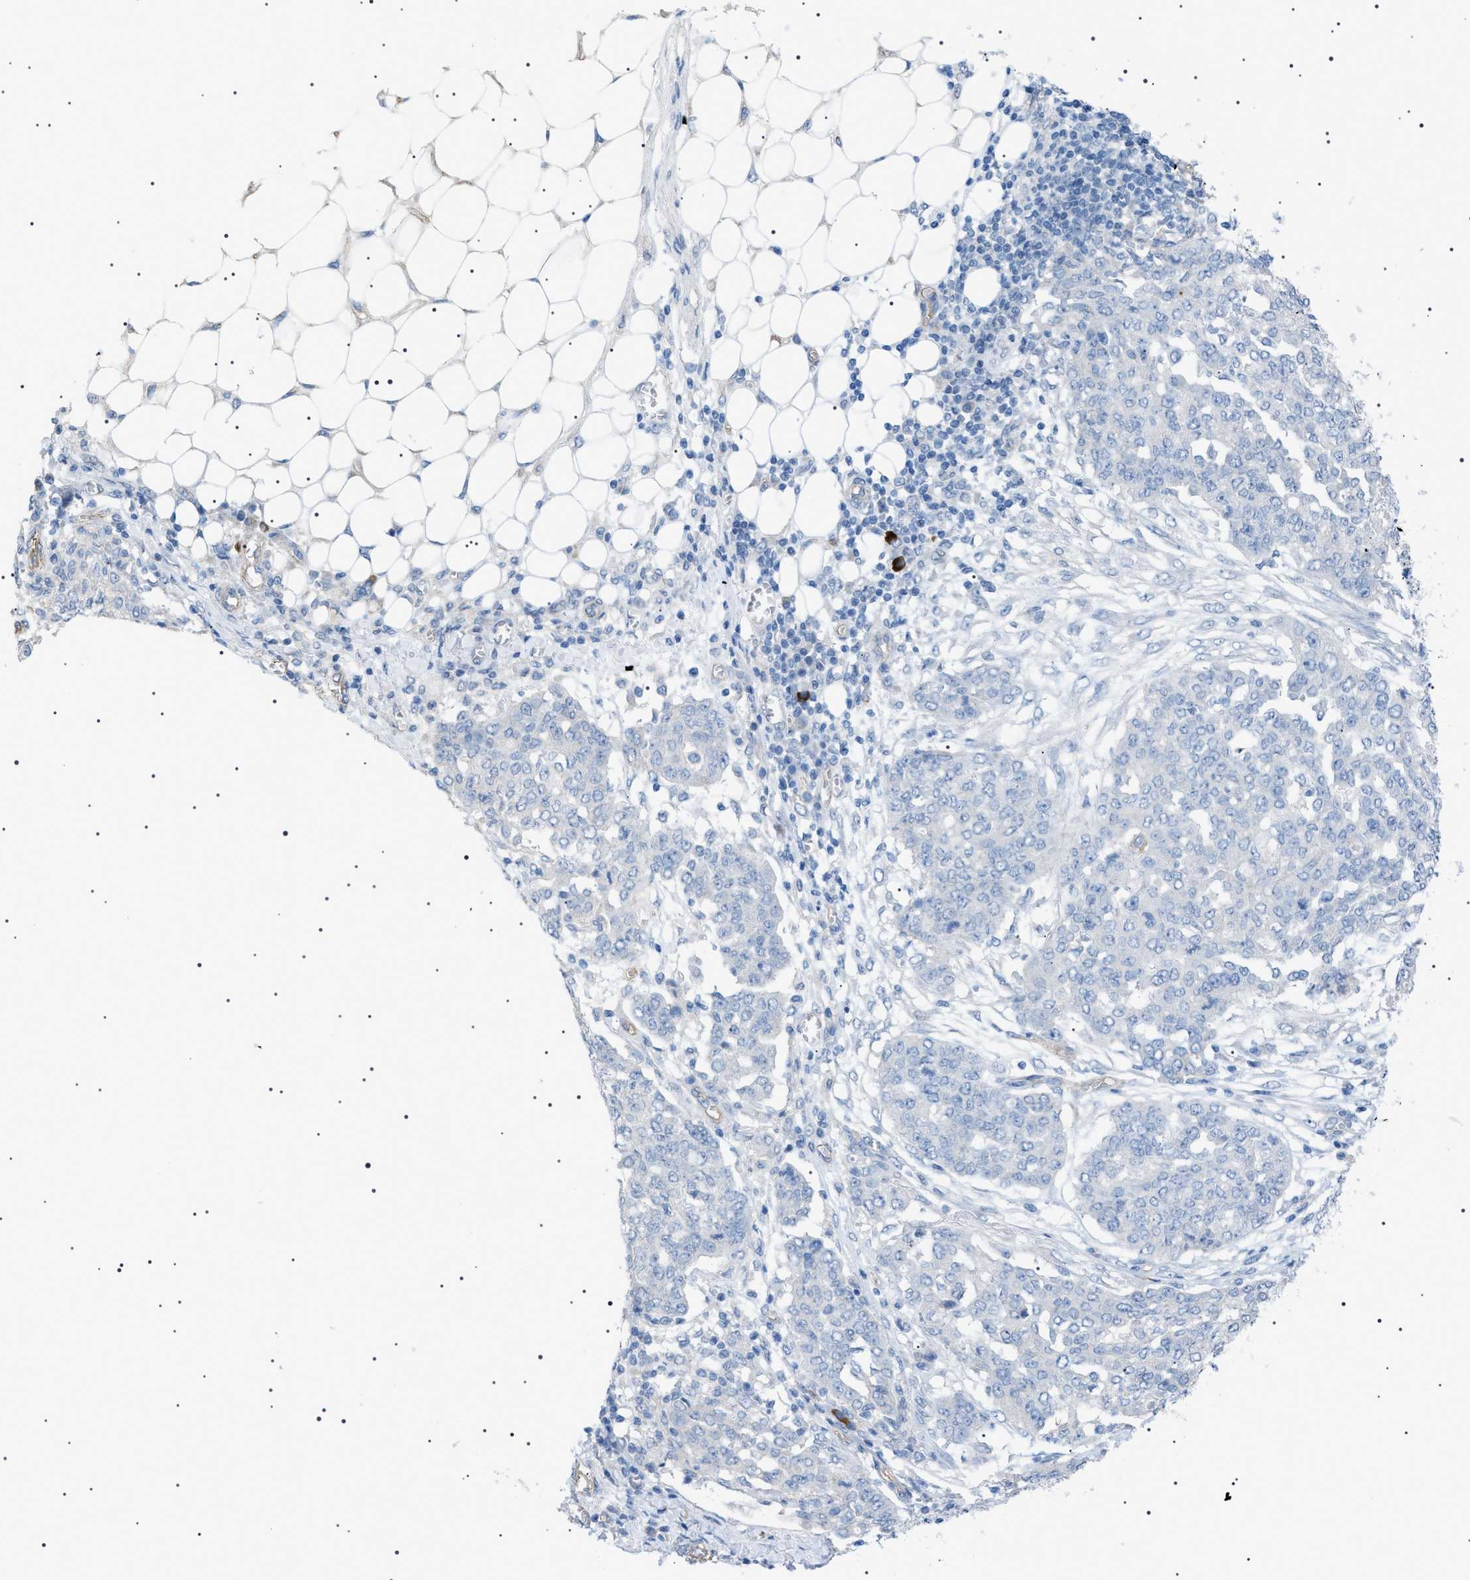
{"staining": {"intensity": "negative", "quantity": "none", "location": "none"}, "tissue": "ovarian cancer", "cell_type": "Tumor cells", "image_type": "cancer", "snomed": [{"axis": "morphology", "description": "Cystadenocarcinoma, serous, NOS"}, {"axis": "topography", "description": "Soft tissue"}, {"axis": "topography", "description": "Ovary"}], "caption": "Ovarian cancer (serous cystadenocarcinoma) was stained to show a protein in brown. There is no significant staining in tumor cells. The staining is performed using DAB (3,3'-diaminobenzidine) brown chromogen with nuclei counter-stained in using hematoxylin.", "gene": "ADAMTS1", "patient": {"sex": "female", "age": 57}}